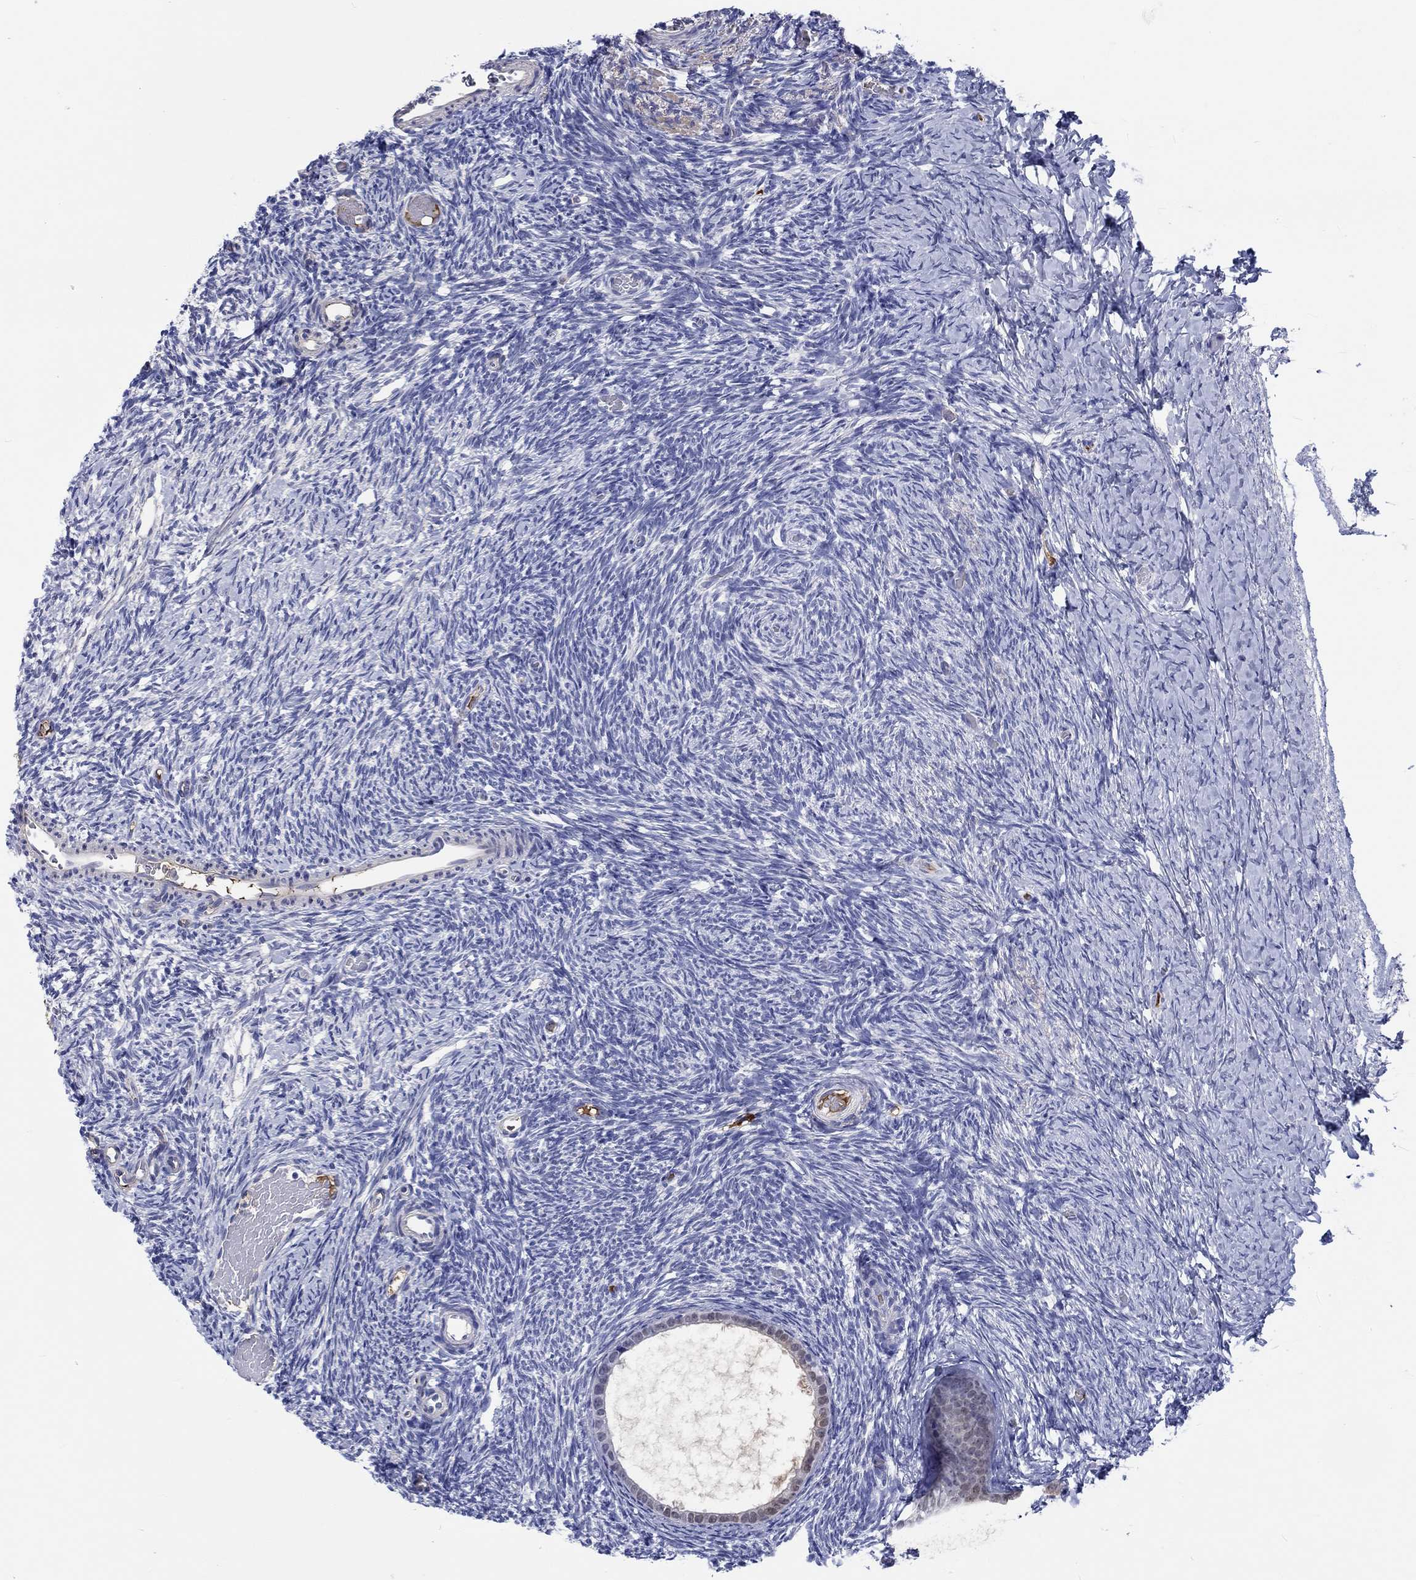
{"staining": {"intensity": "negative", "quantity": "none", "location": "none"}, "tissue": "ovary", "cell_type": "Follicle cells", "image_type": "normal", "snomed": [{"axis": "morphology", "description": "Normal tissue, NOS"}, {"axis": "topography", "description": "Ovary"}], "caption": "This is an immunohistochemistry (IHC) histopathology image of unremarkable human ovary. There is no positivity in follicle cells.", "gene": "CDY1B", "patient": {"sex": "female", "age": 39}}